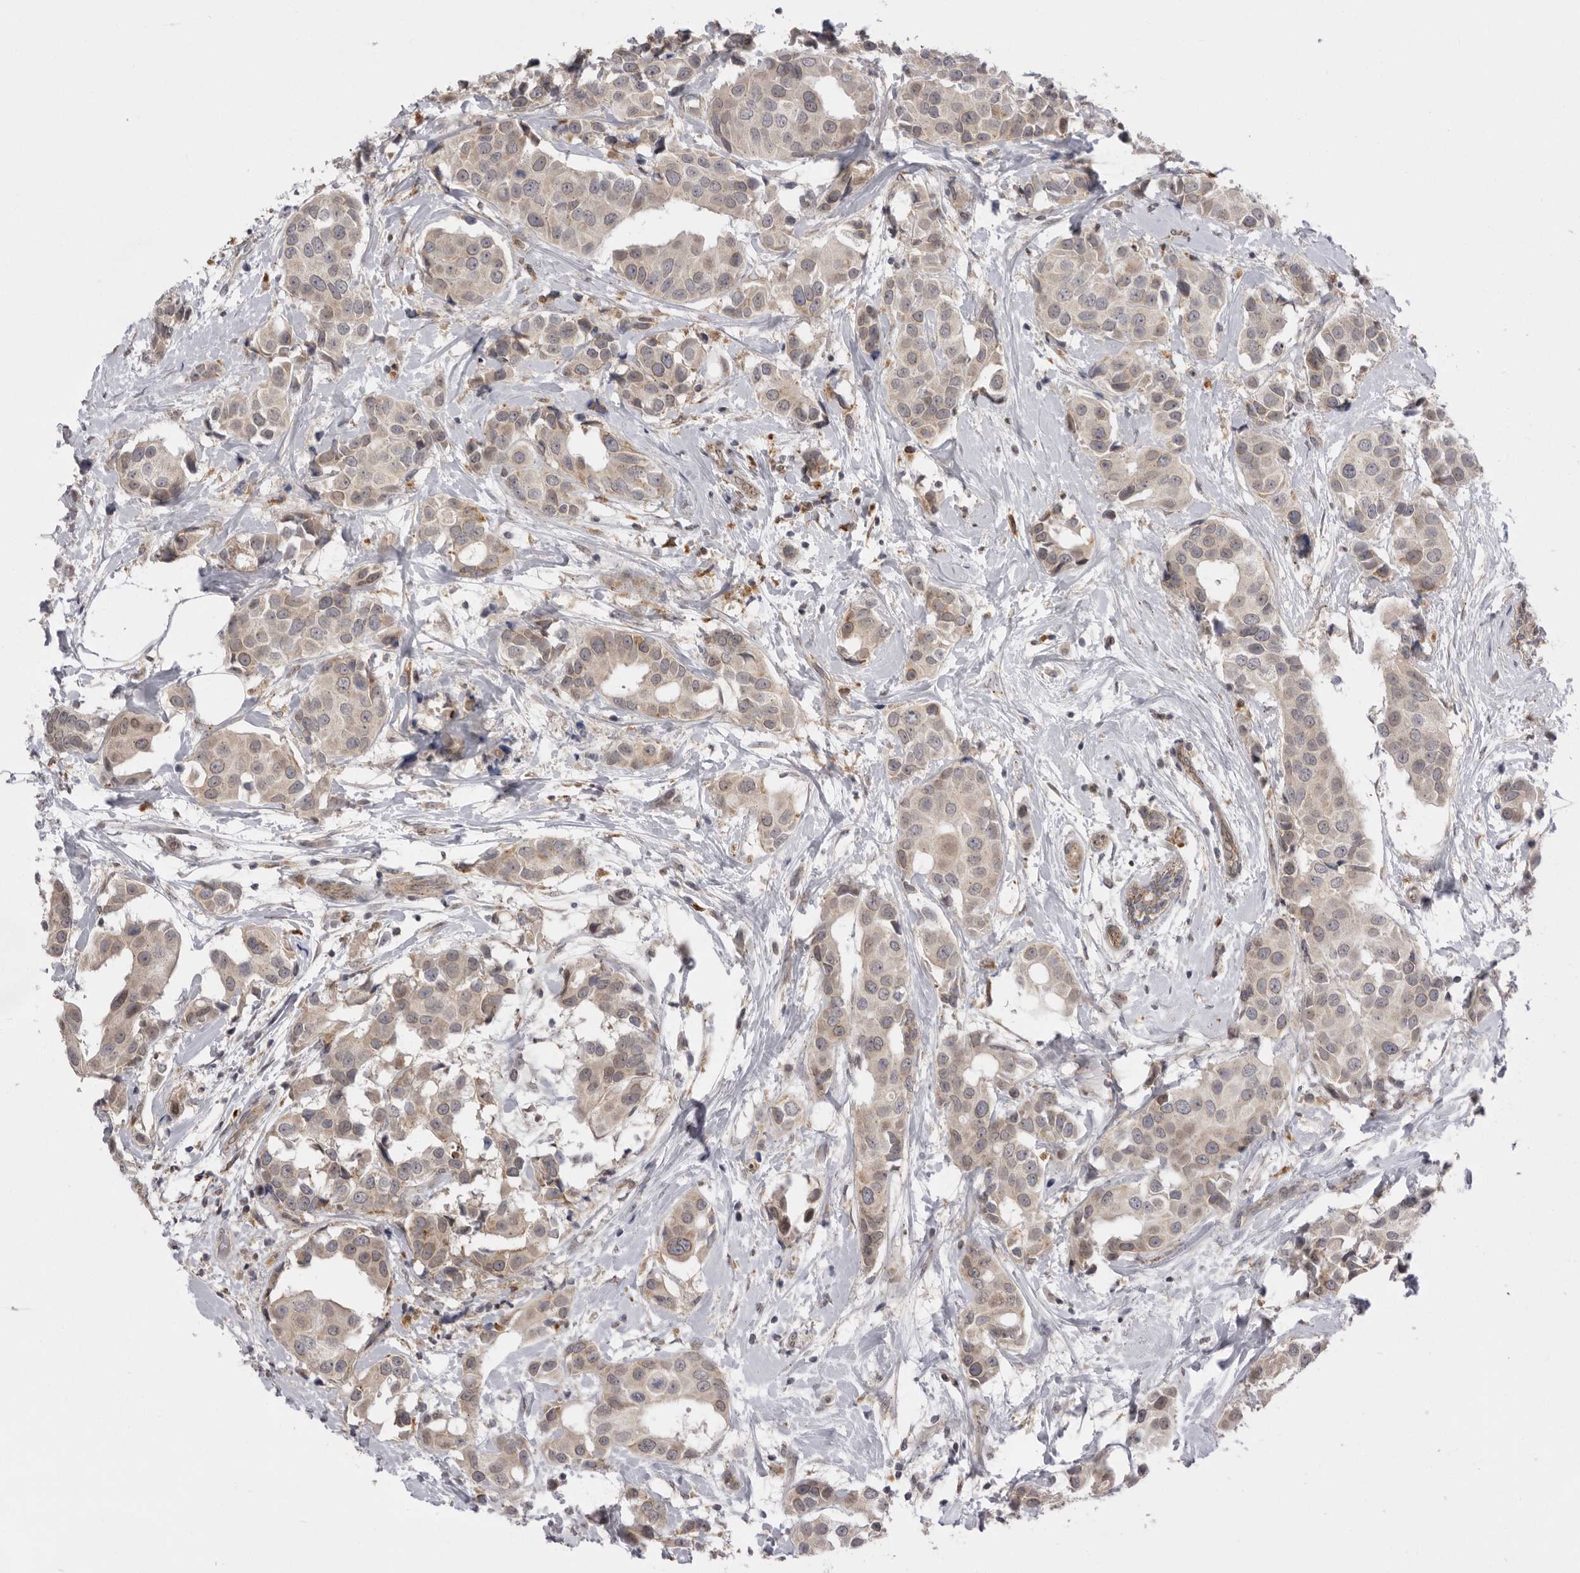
{"staining": {"intensity": "weak", "quantity": ">75%", "location": "cytoplasmic/membranous"}, "tissue": "breast cancer", "cell_type": "Tumor cells", "image_type": "cancer", "snomed": [{"axis": "morphology", "description": "Normal tissue, NOS"}, {"axis": "morphology", "description": "Duct carcinoma"}, {"axis": "topography", "description": "Breast"}], "caption": "An immunohistochemistry photomicrograph of tumor tissue is shown. Protein staining in brown labels weak cytoplasmic/membranous positivity in breast cancer within tumor cells.", "gene": "TLR3", "patient": {"sex": "female", "age": 39}}